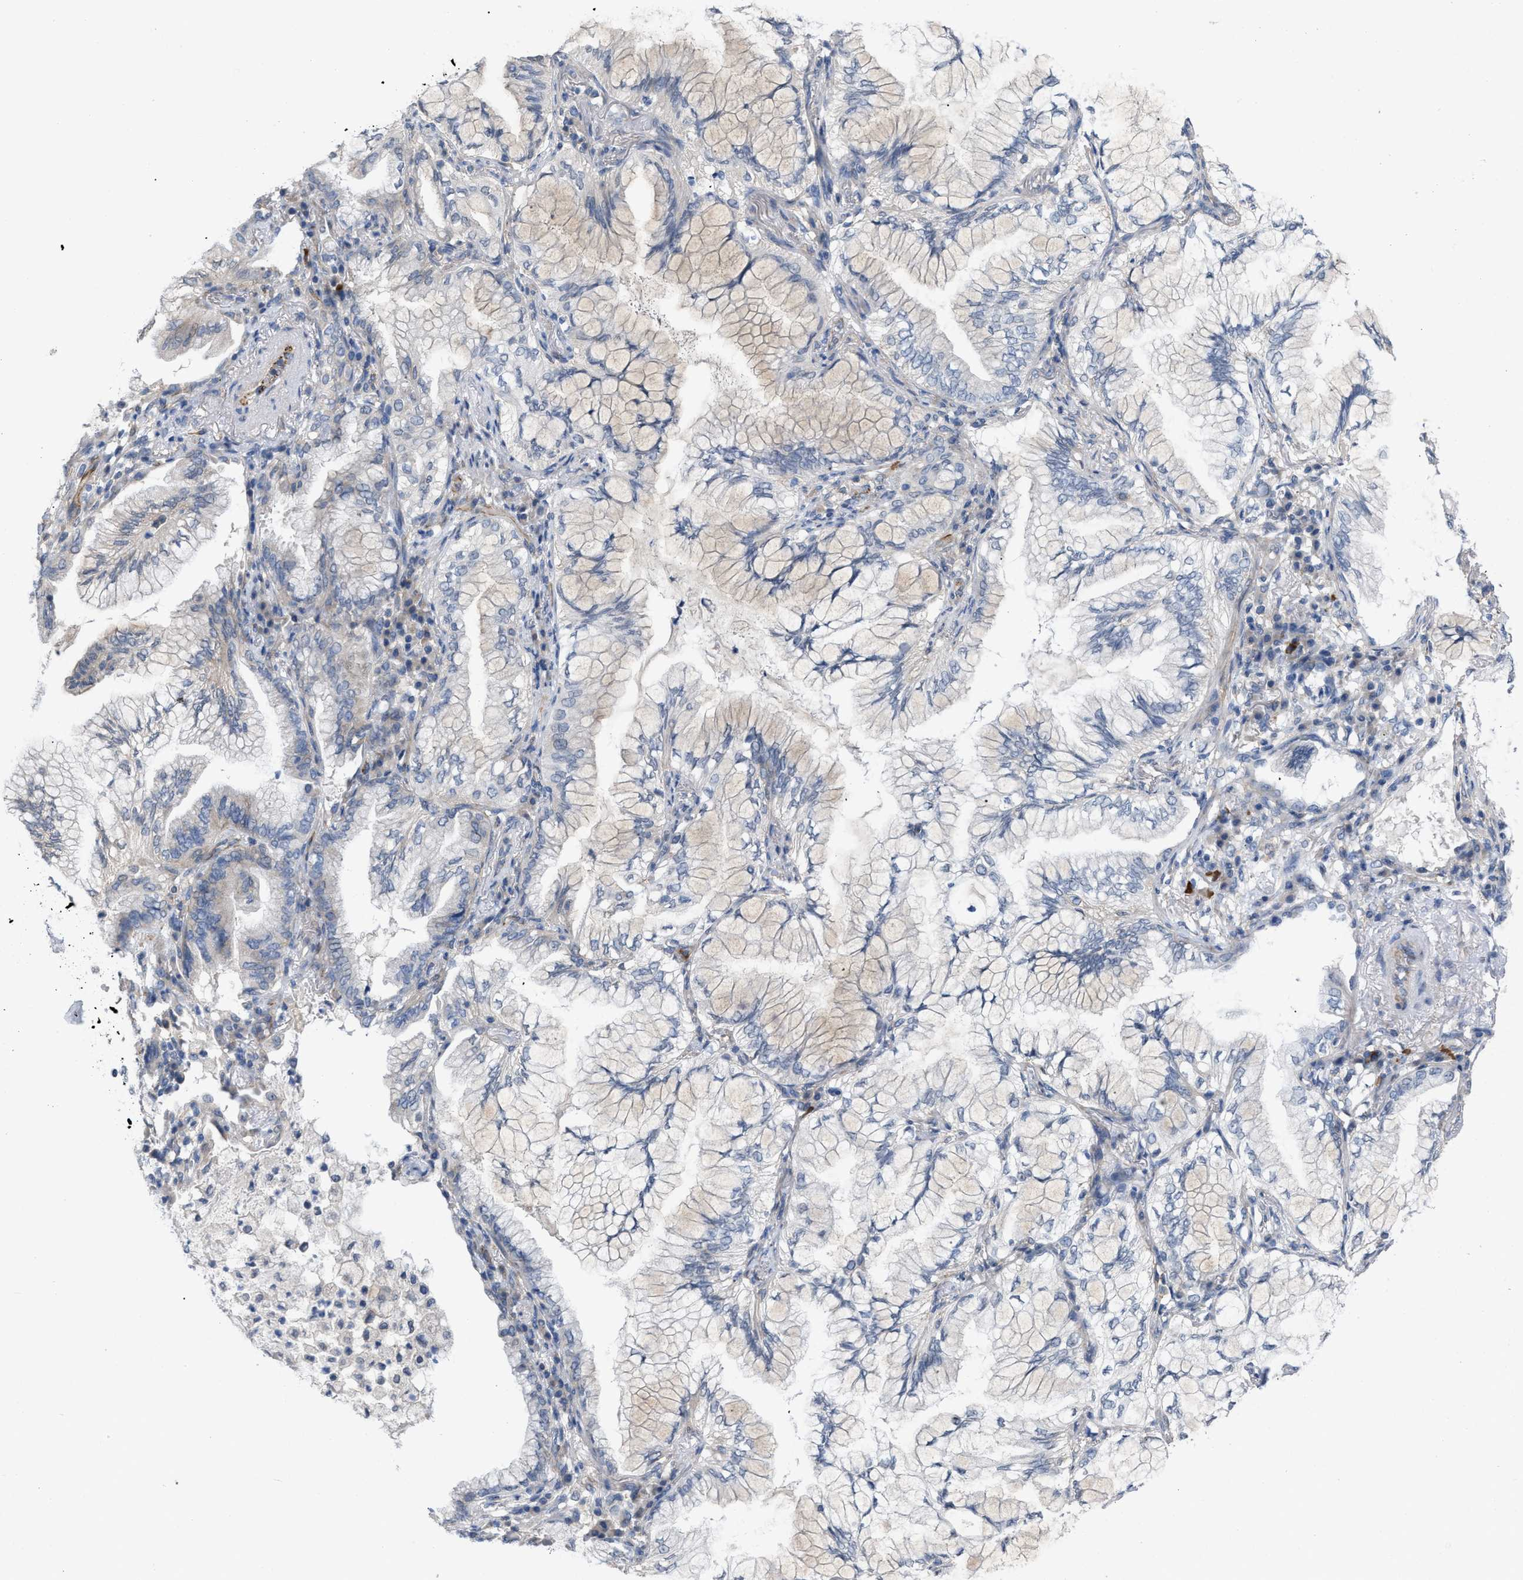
{"staining": {"intensity": "weak", "quantity": "<25%", "location": "cytoplasmic/membranous"}, "tissue": "lung cancer", "cell_type": "Tumor cells", "image_type": "cancer", "snomed": [{"axis": "morphology", "description": "Adenocarcinoma, NOS"}, {"axis": "topography", "description": "Lung"}], "caption": "Tumor cells show no significant protein positivity in lung cancer. The staining is performed using DAB brown chromogen with nuclei counter-stained in using hematoxylin.", "gene": "TMEM131", "patient": {"sex": "female", "age": 70}}